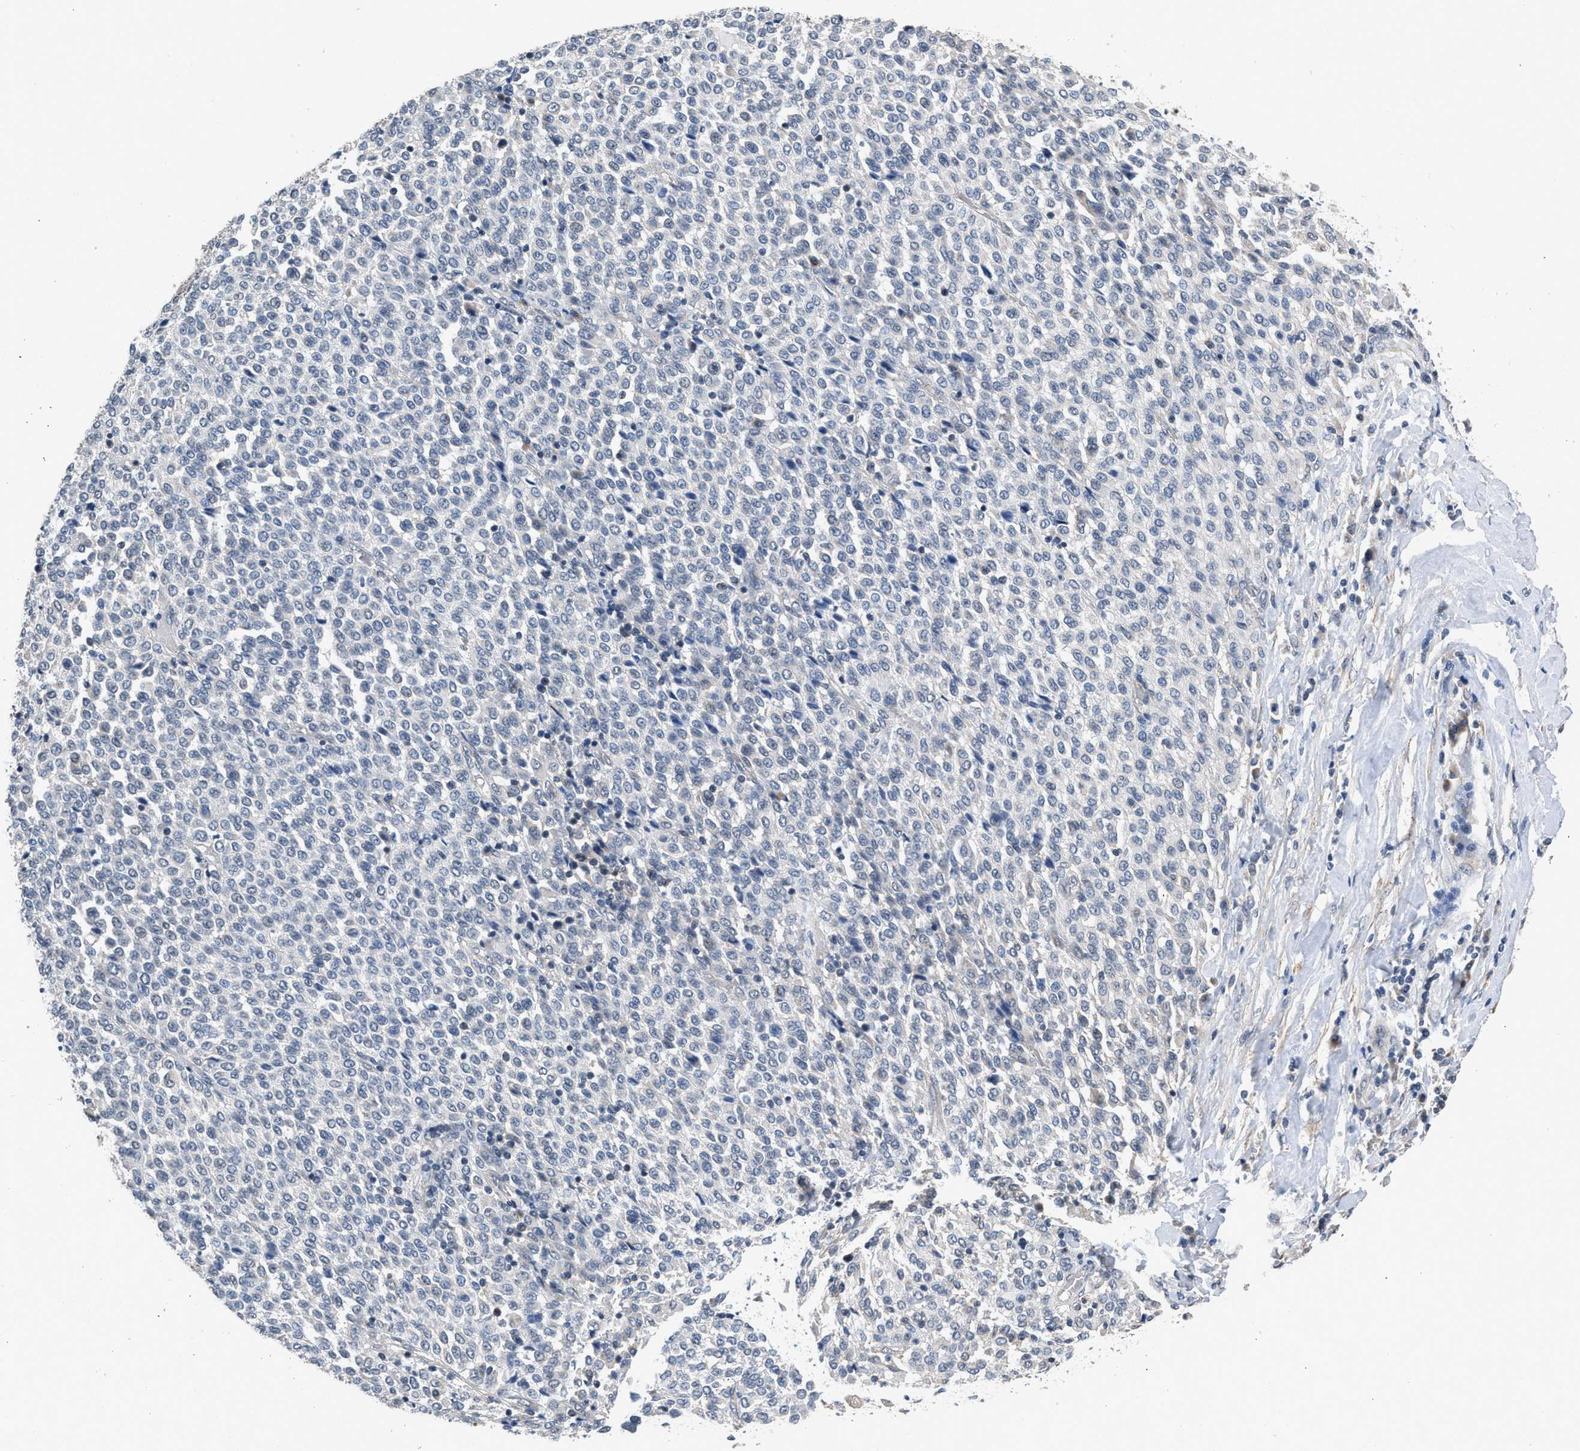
{"staining": {"intensity": "negative", "quantity": "none", "location": "none"}, "tissue": "melanoma", "cell_type": "Tumor cells", "image_type": "cancer", "snomed": [{"axis": "morphology", "description": "Malignant melanoma, Metastatic site"}, {"axis": "topography", "description": "Pancreas"}], "caption": "Tumor cells are negative for brown protein staining in malignant melanoma (metastatic site). The staining is performed using DAB (3,3'-diaminobenzidine) brown chromogen with nuclei counter-stained in using hematoxylin.", "gene": "CSF3R", "patient": {"sex": "female", "age": 30}}